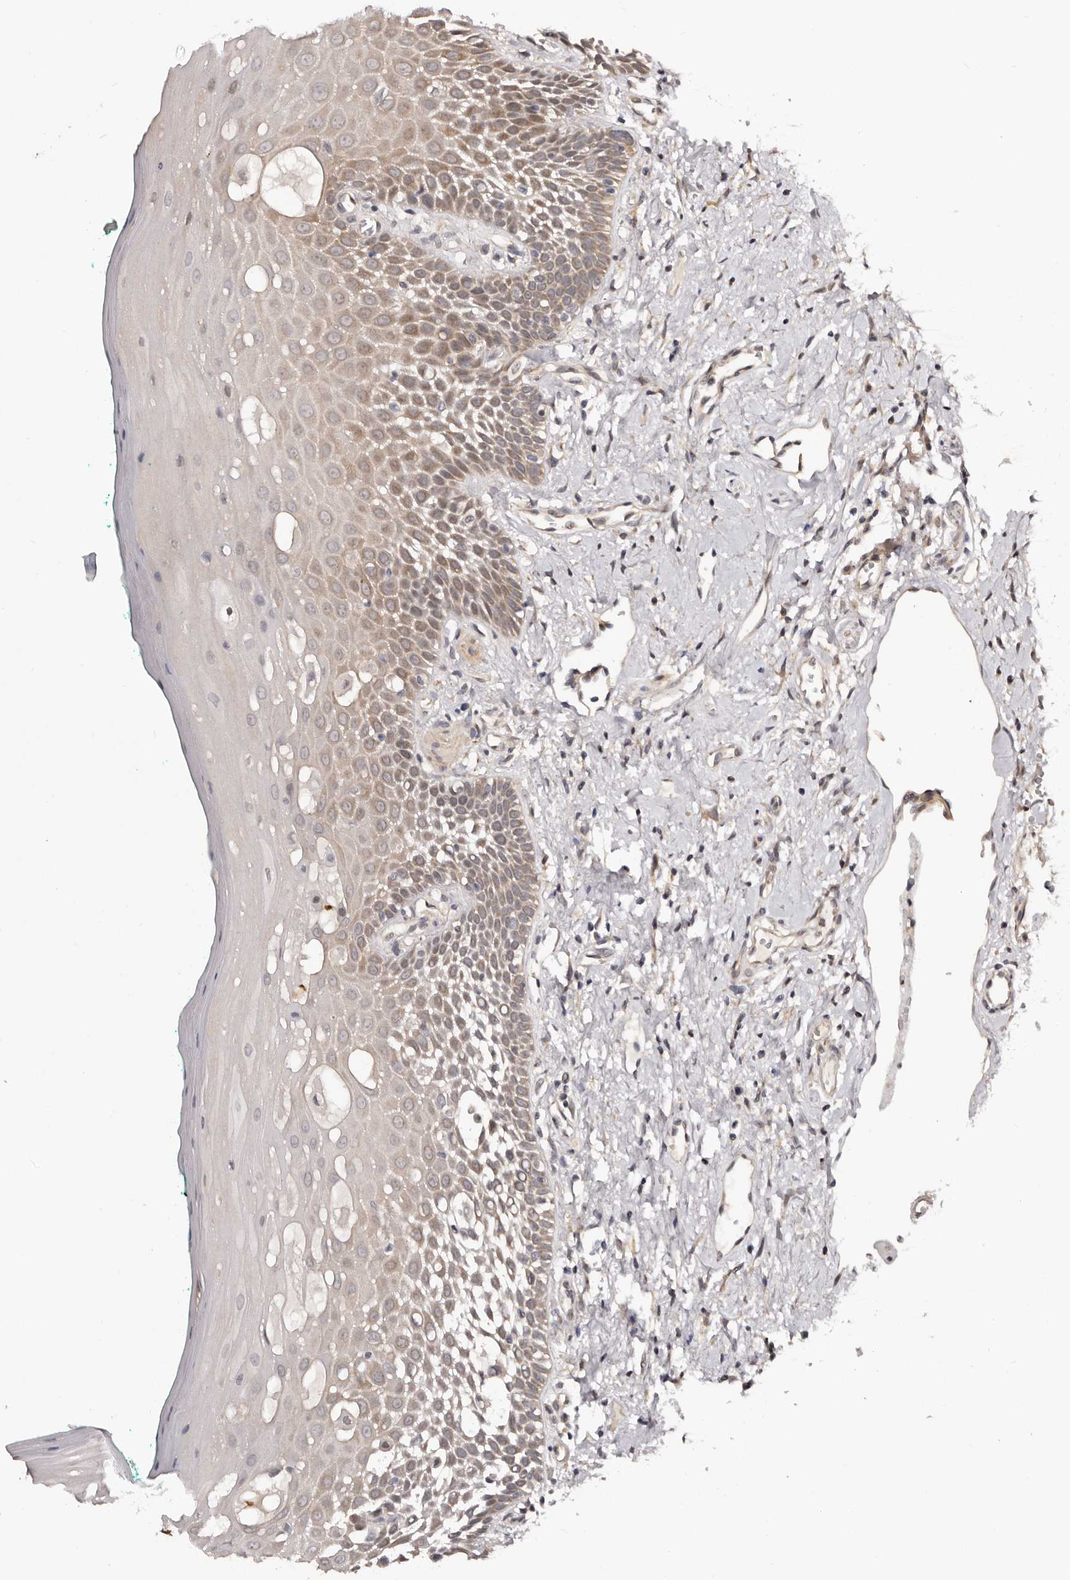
{"staining": {"intensity": "moderate", "quantity": ">75%", "location": "cytoplasmic/membranous"}, "tissue": "oral mucosa", "cell_type": "Squamous epithelial cells", "image_type": "normal", "snomed": [{"axis": "morphology", "description": "Normal tissue, NOS"}, {"axis": "topography", "description": "Oral tissue"}], "caption": "Protein staining by immunohistochemistry (IHC) reveals moderate cytoplasmic/membranous expression in about >75% of squamous epithelial cells in benign oral mucosa. The protein of interest is shown in brown color, while the nuclei are stained blue.", "gene": "MDP1", "patient": {"sex": "female", "age": 70}}